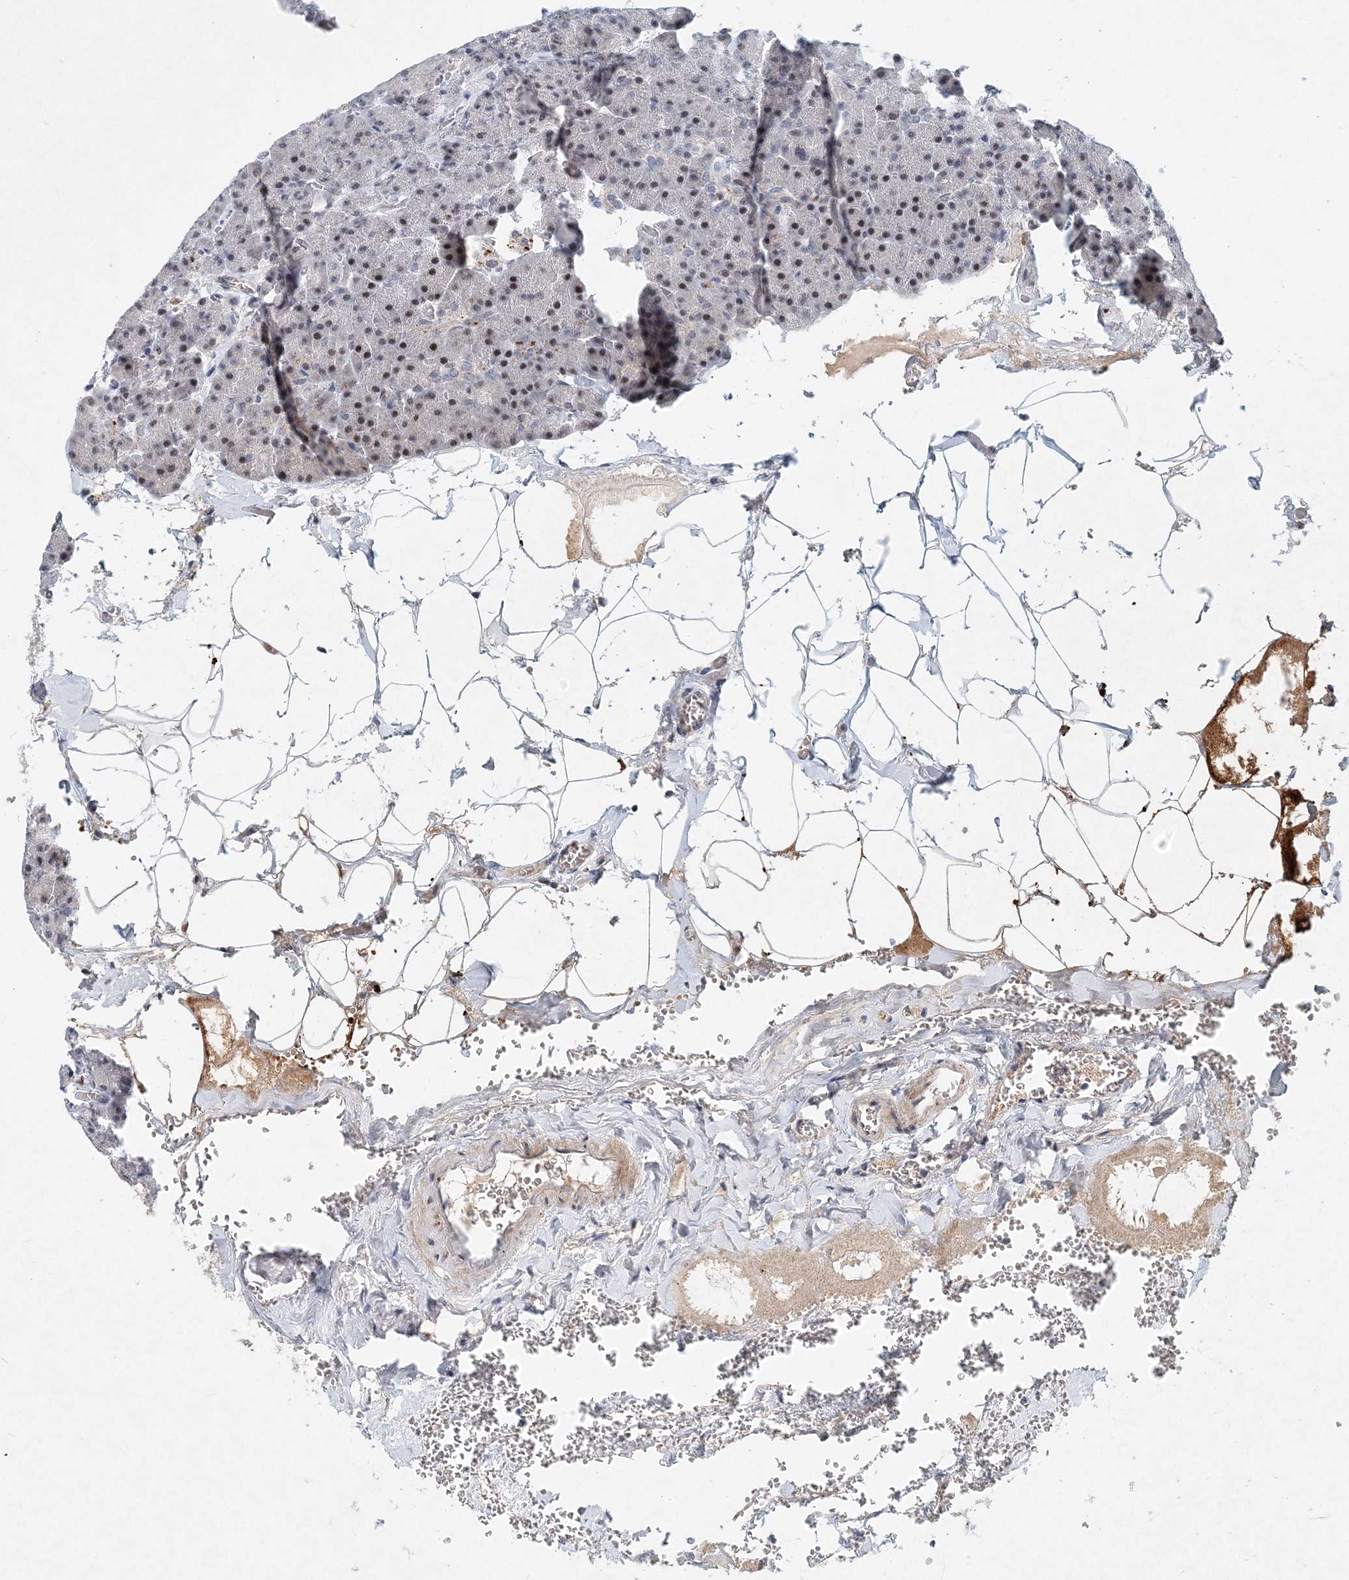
{"staining": {"intensity": "weak", "quantity": "25%-75%", "location": "nuclear"}, "tissue": "pancreas", "cell_type": "Exocrine glandular cells", "image_type": "normal", "snomed": [{"axis": "morphology", "description": "Normal tissue, NOS"}, {"axis": "morphology", "description": "Carcinoid, malignant, NOS"}, {"axis": "topography", "description": "Pancreas"}], "caption": "Protein expression analysis of normal pancreas shows weak nuclear staining in about 25%-75% of exocrine glandular cells. The staining was performed using DAB (3,3'-diaminobenzidine) to visualize the protein expression in brown, while the nuclei were stained in blue with hematoxylin (Magnification: 20x).", "gene": "KPNA4", "patient": {"sex": "female", "age": 35}}